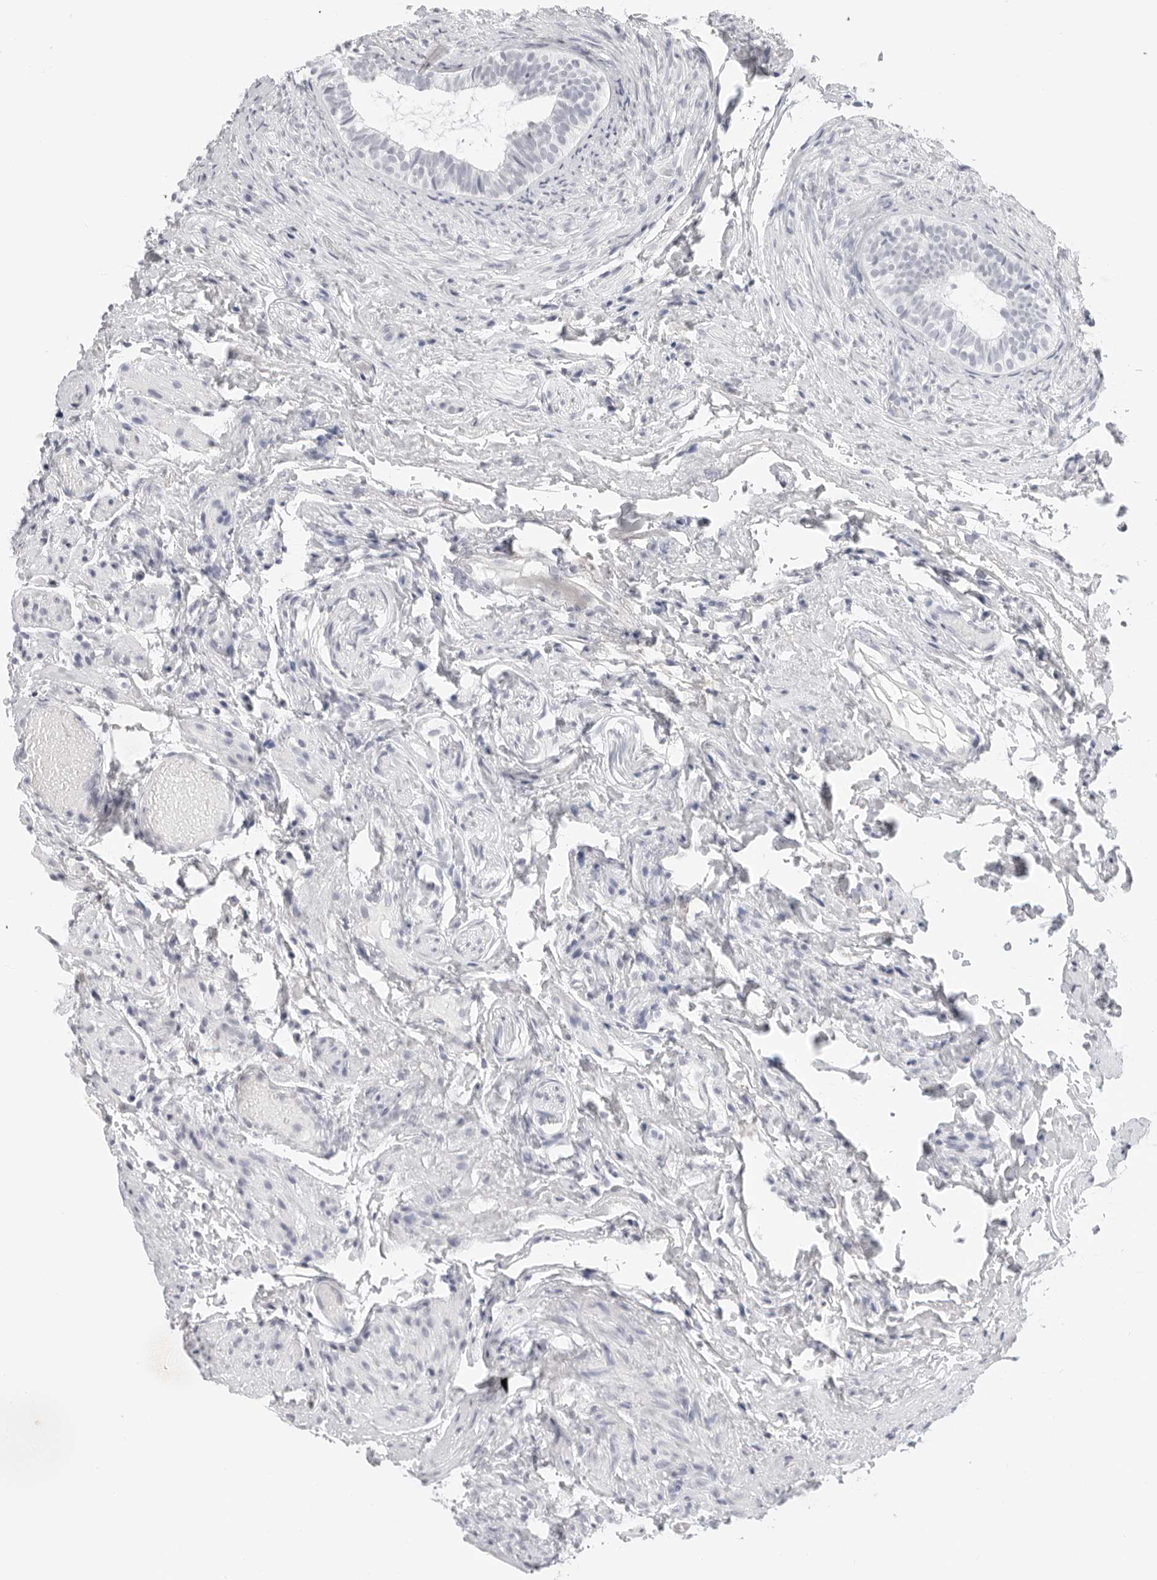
{"staining": {"intensity": "weak", "quantity": "<25%", "location": "cytoplasmic/membranous"}, "tissue": "epididymis", "cell_type": "Glandular cells", "image_type": "normal", "snomed": [{"axis": "morphology", "description": "Normal tissue, NOS"}, {"axis": "topography", "description": "Epididymis"}], "caption": "Glandular cells are negative for protein expression in normal human epididymis. (DAB IHC with hematoxylin counter stain).", "gene": "EDN2", "patient": {"sex": "male", "age": 5}}